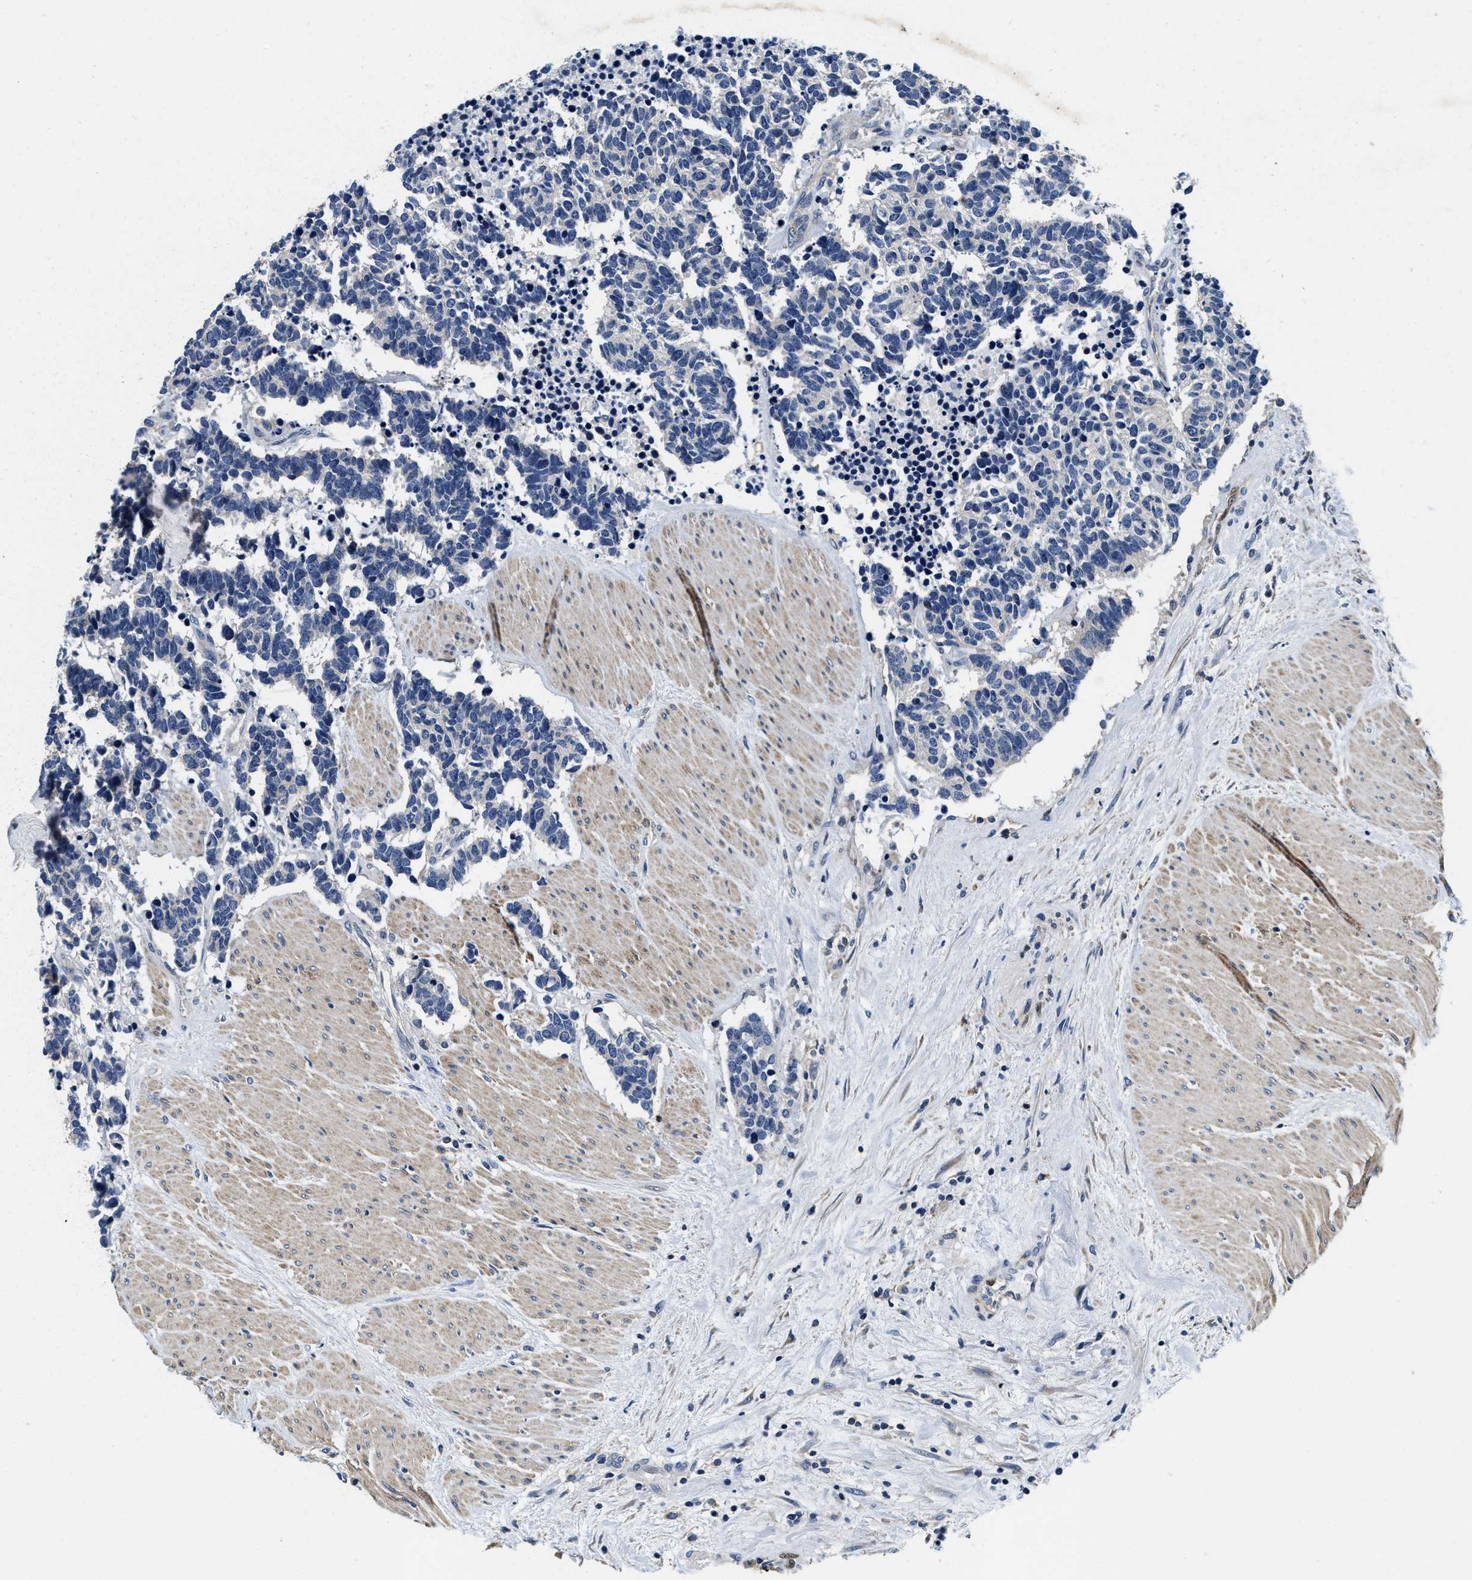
{"staining": {"intensity": "negative", "quantity": "none", "location": "none"}, "tissue": "carcinoid", "cell_type": "Tumor cells", "image_type": "cancer", "snomed": [{"axis": "morphology", "description": "Carcinoma, NOS"}, {"axis": "morphology", "description": "Carcinoid, malignant, NOS"}, {"axis": "topography", "description": "Urinary bladder"}], "caption": "A high-resolution image shows immunohistochemistry staining of malignant carcinoid, which demonstrates no significant positivity in tumor cells. (DAB immunohistochemistry (IHC) with hematoxylin counter stain).", "gene": "ANKIB1", "patient": {"sex": "male", "age": 57}}